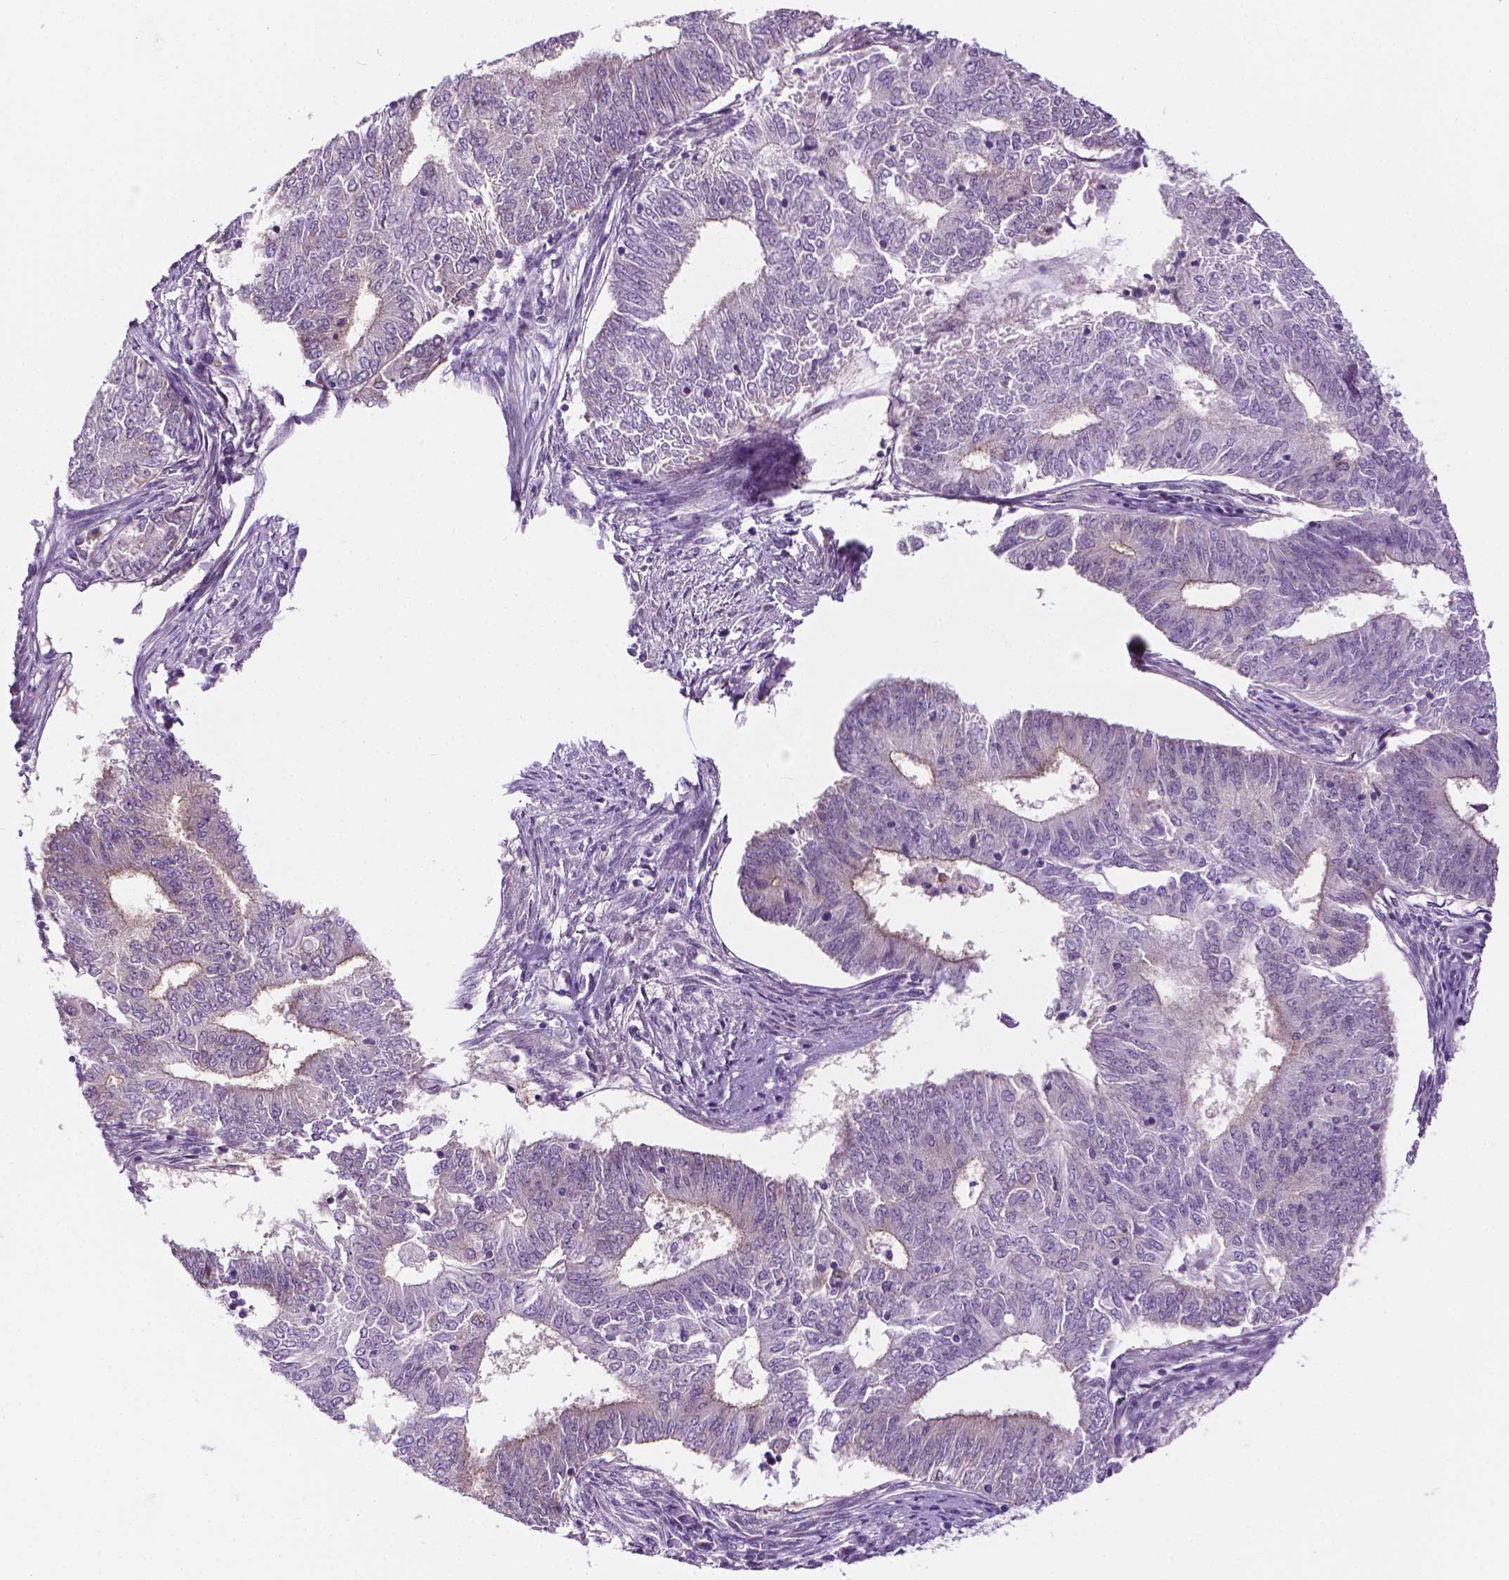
{"staining": {"intensity": "negative", "quantity": "none", "location": "none"}, "tissue": "endometrial cancer", "cell_type": "Tumor cells", "image_type": "cancer", "snomed": [{"axis": "morphology", "description": "Adenocarcinoma, NOS"}, {"axis": "topography", "description": "Endometrium"}], "caption": "A photomicrograph of human adenocarcinoma (endometrial) is negative for staining in tumor cells.", "gene": "MCOLN3", "patient": {"sex": "female", "age": 62}}